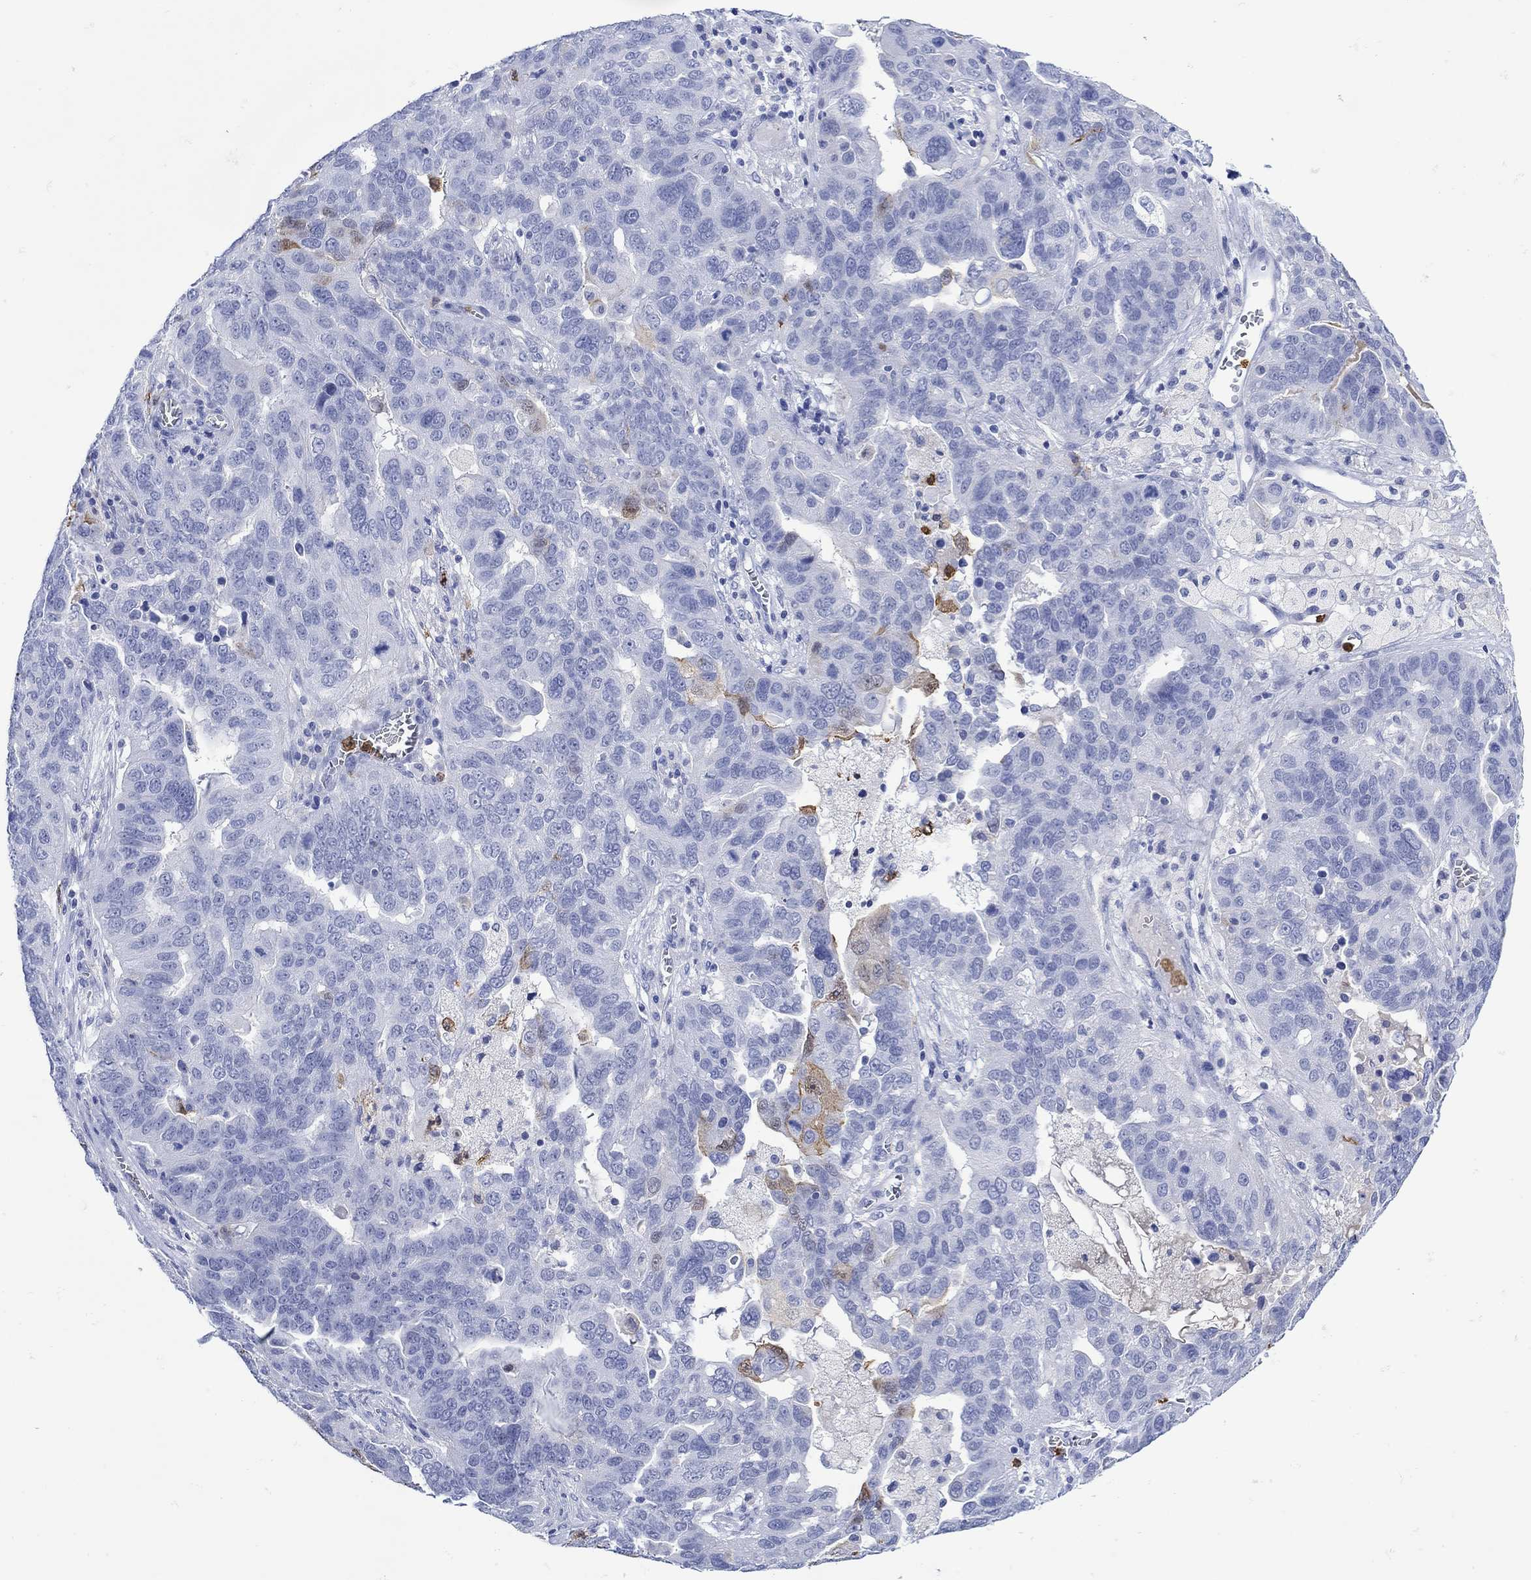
{"staining": {"intensity": "negative", "quantity": "none", "location": "none"}, "tissue": "ovarian cancer", "cell_type": "Tumor cells", "image_type": "cancer", "snomed": [{"axis": "morphology", "description": "Carcinoma, endometroid"}, {"axis": "topography", "description": "Soft tissue"}, {"axis": "topography", "description": "Ovary"}], "caption": "IHC histopathology image of neoplastic tissue: human ovarian cancer stained with DAB (3,3'-diaminobenzidine) shows no significant protein expression in tumor cells.", "gene": "LINGO3", "patient": {"sex": "female", "age": 52}}